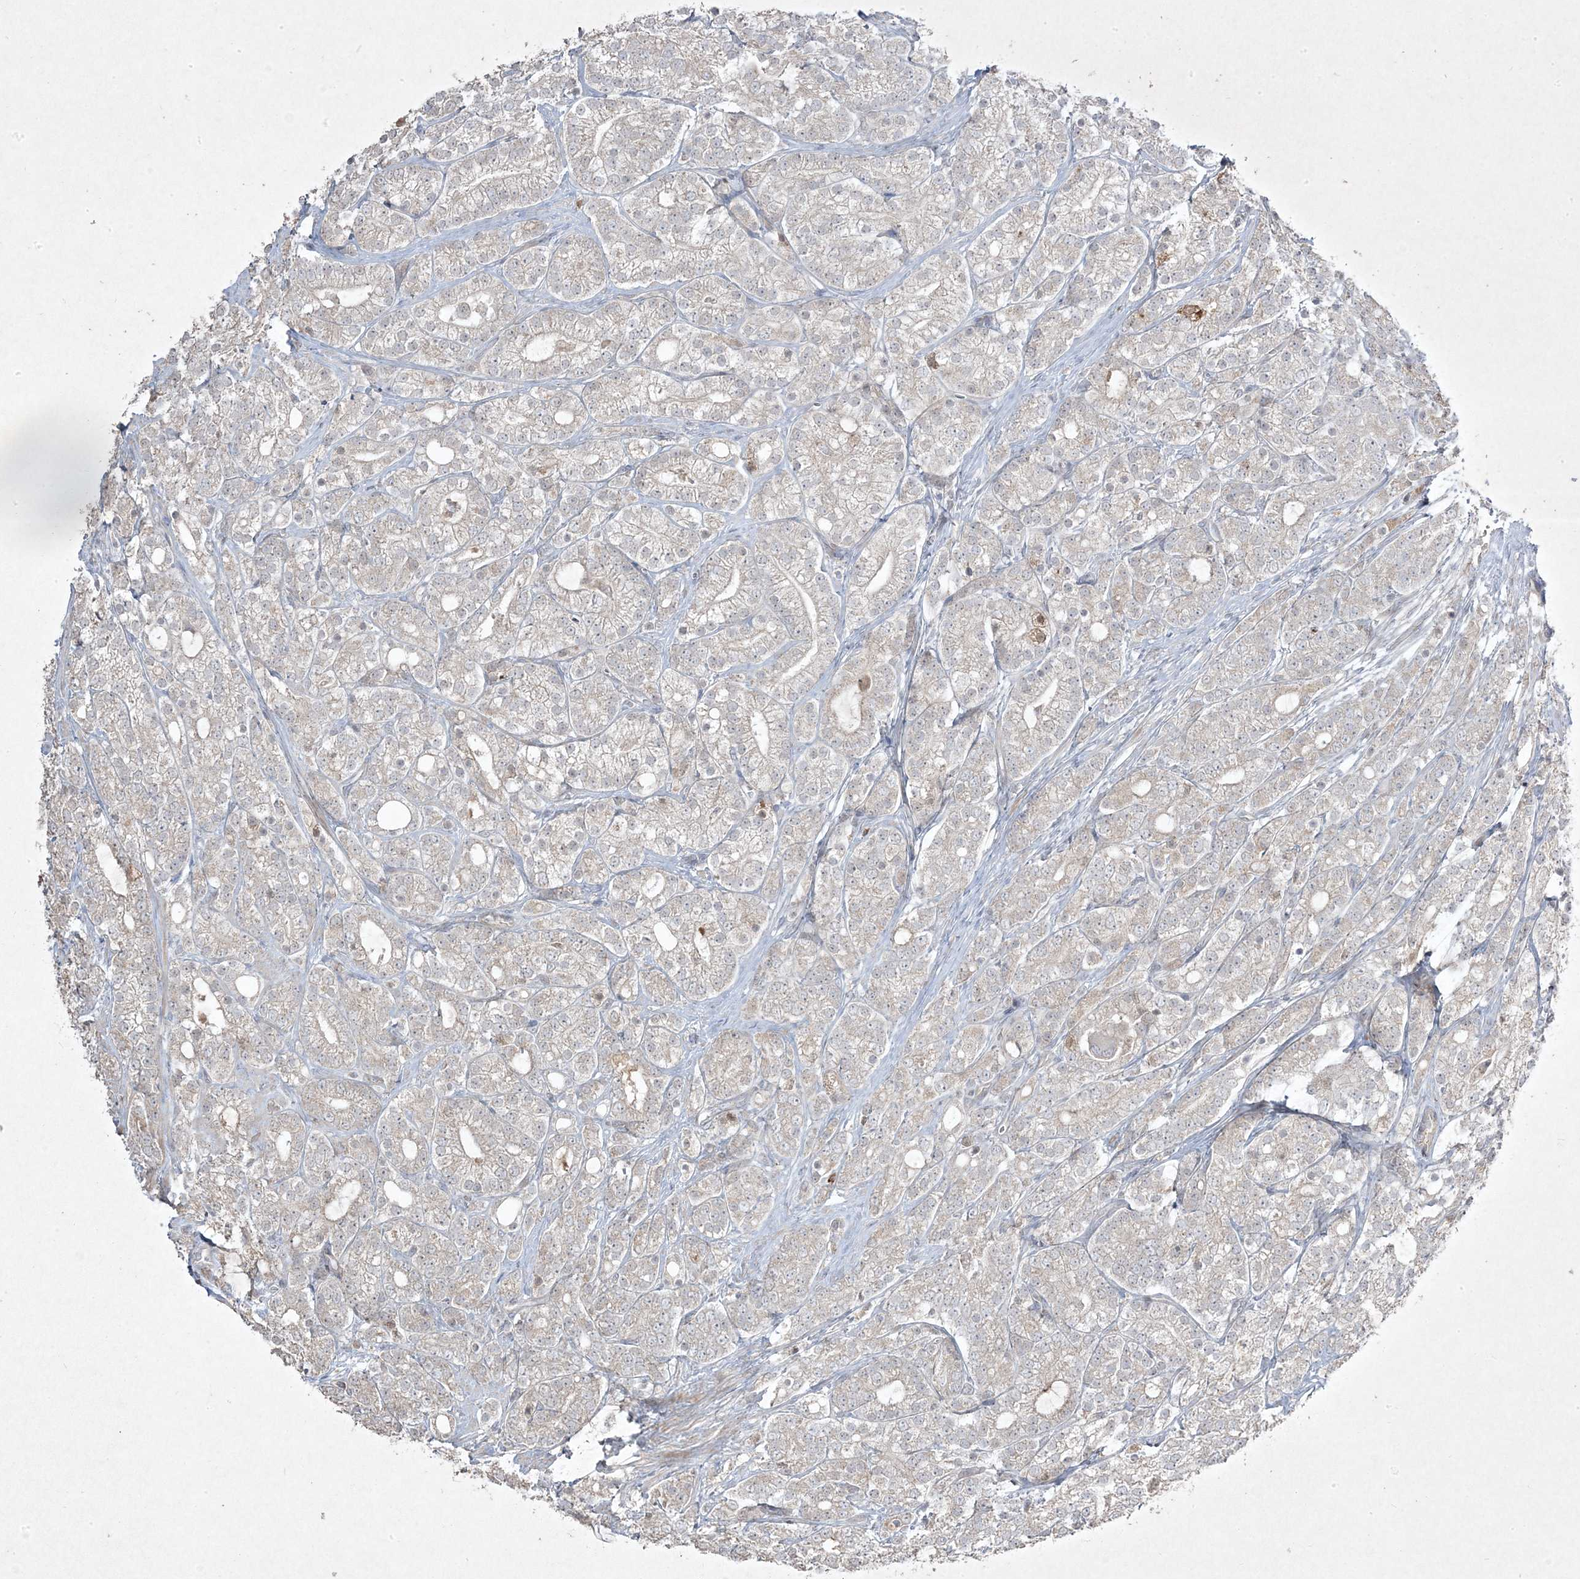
{"staining": {"intensity": "negative", "quantity": "none", "location": "none"}, "tissue": "prostate cancer", "cell_type": "Tumor cells", "image_type": "cancer", "snomed": [{"axis": "morphology", "description": "Adenocarcinoma, High grade"}, {"axis": "topography", "description": "Prostate"}], "caption": "IHC of human prostate high-grade adenocarcinoma reveals no staining in tumor cells.", "gene": "RGL4", "patient": {"sex": "male", "age": 57}}